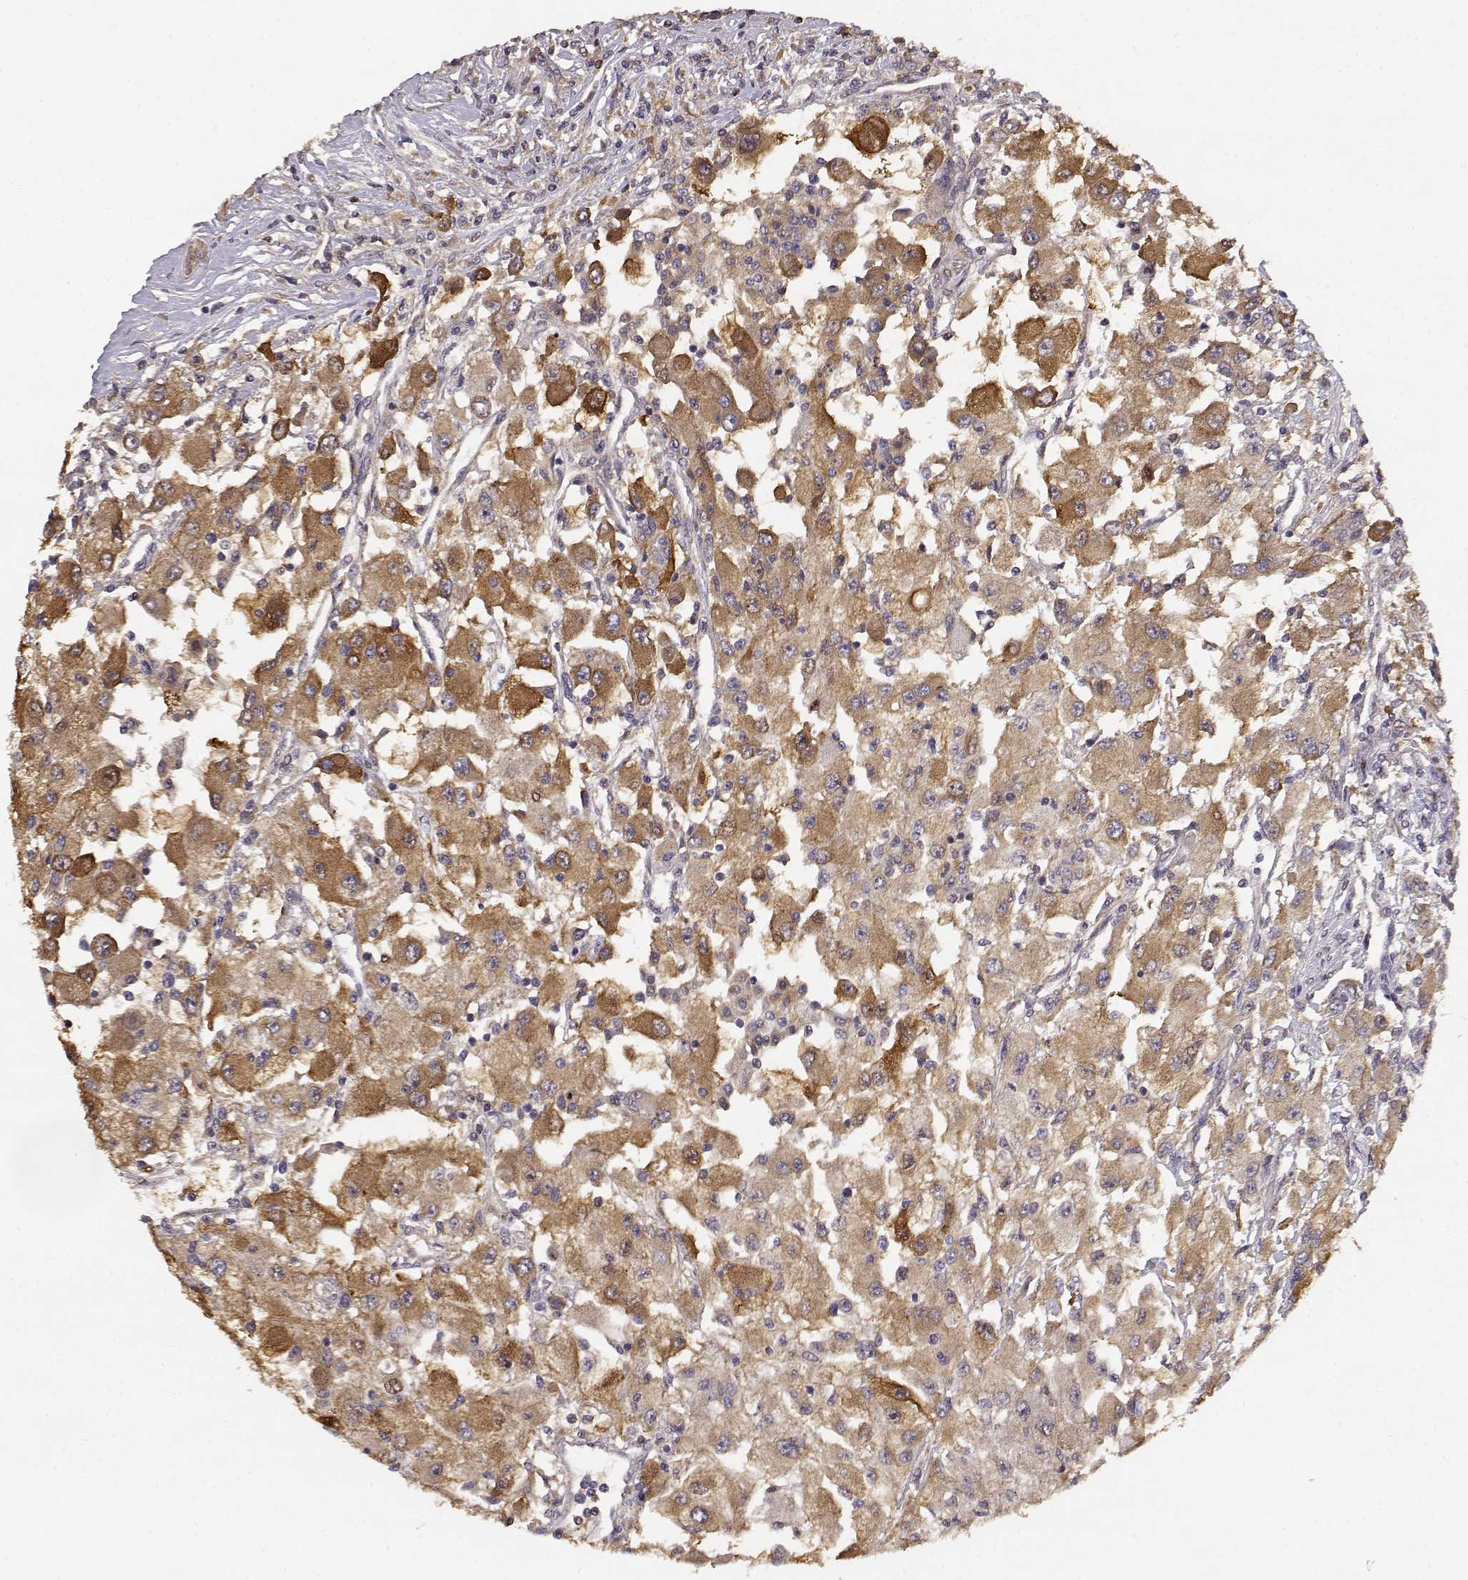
{"staining": {"intensity": "moderate", "quantity": "25%-75%", "location": "cytoplasmic/membranous"}, "tissue": "renal cancer", "cell_type": "Tumor cells", "image_type": "cancer", "snomed": [{"axis": "morphology", "description": "Adenocarcinoma, NOS"}, {"axis": "topography", "description": "Kidney"}], "caption": "This is an image of immunohistochemistry staining of renal cancer, which shows moderate positivity in the cytoplasmic/membranous of tumor cells.", "gene": "CRIM1", "patient": {"sex": "female", "age": 67}}